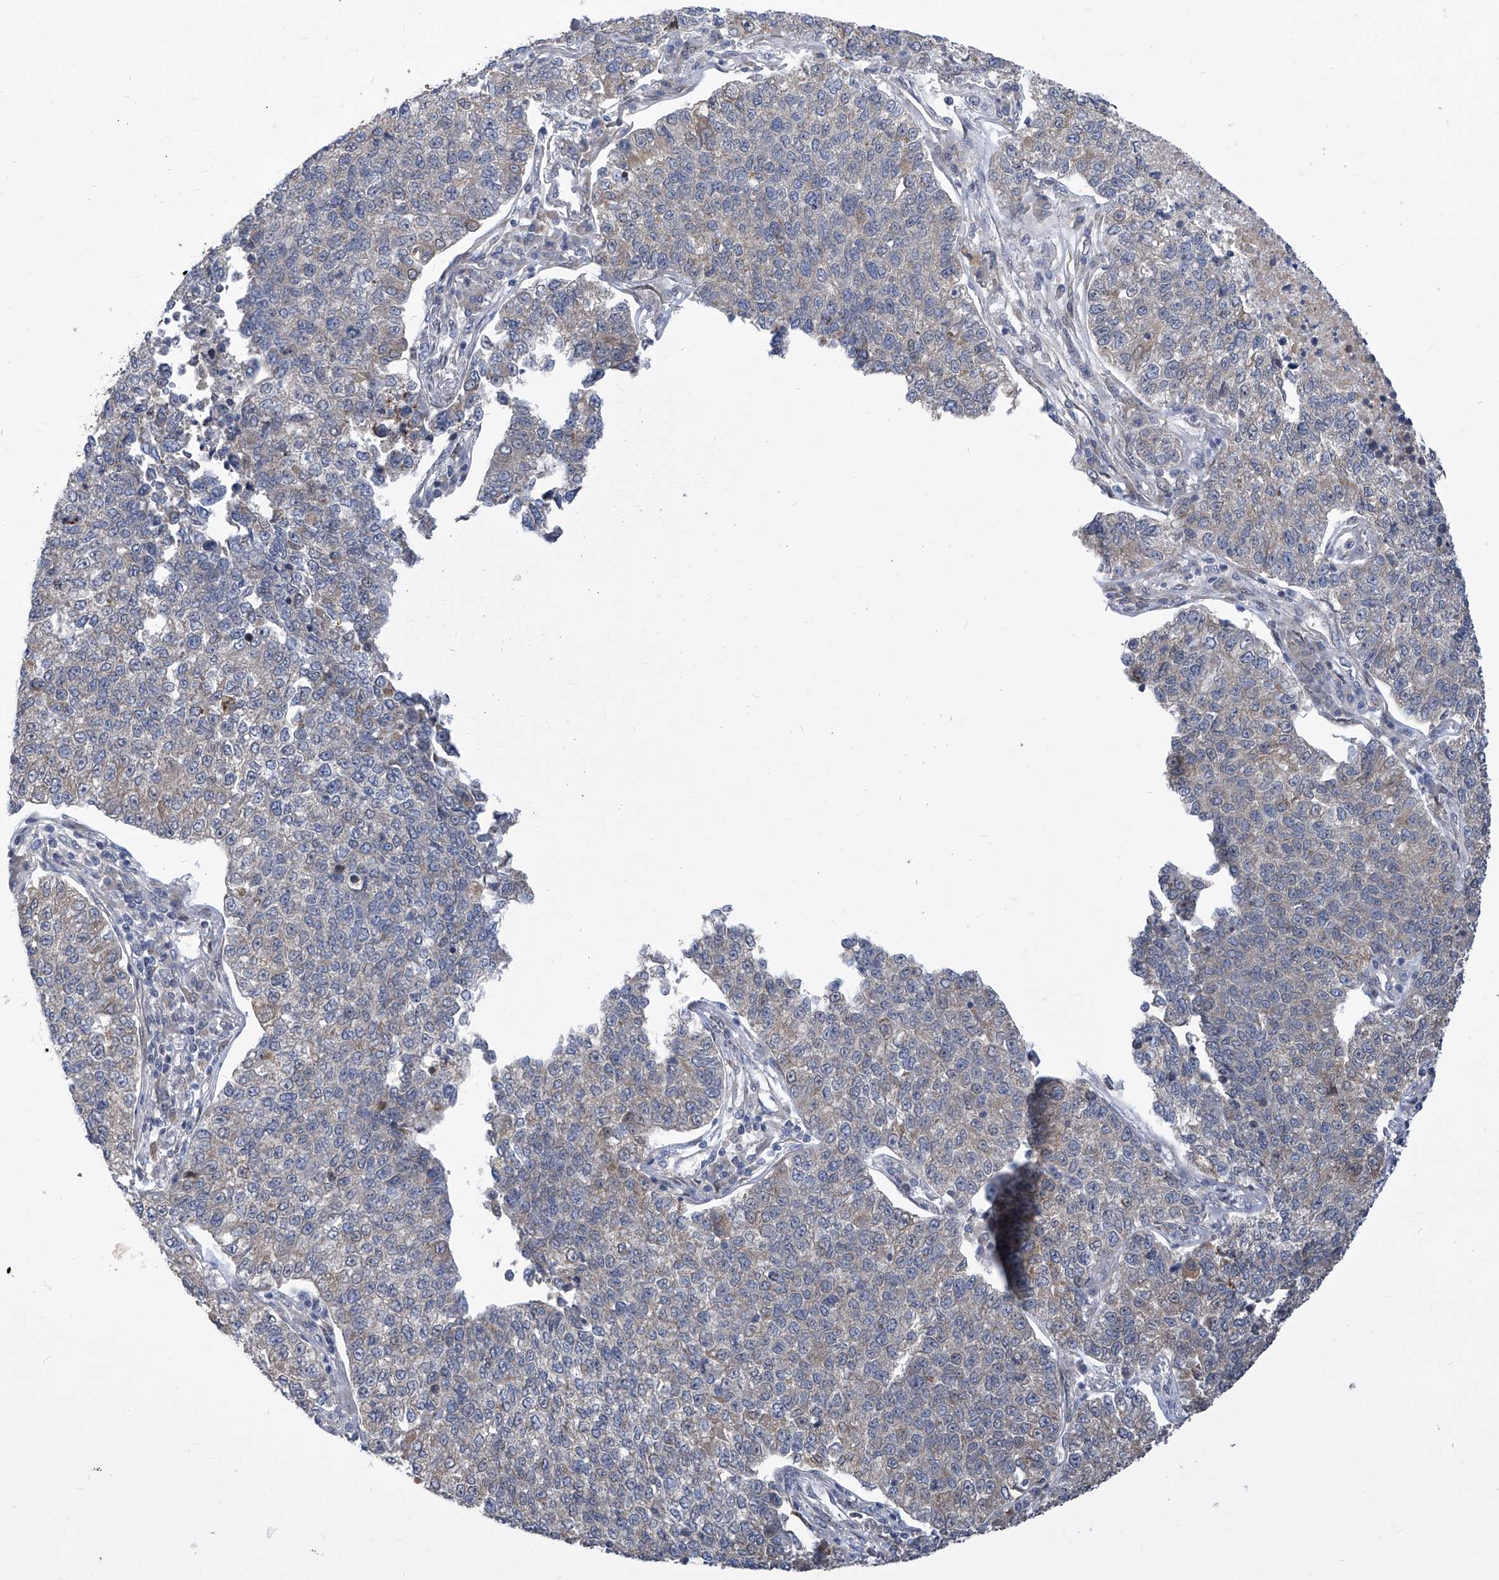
{"staining": {"intensity": "weak", "quantity": "<25%", "location": "cytoplasmic/membranous"}, "tissue": "lung cancer", "cell_type": "Tumor cells", "image_type": "cancer", "snomed": [{"axis": "morphology", "description": "Adenocarcinoma, NOS"}, {"axis": "topography", "description": "Lung"}], "caption": "This is a micrograph of immunohistochemistry staining of lung cancer, which shows no expression in tumor cells.", "gene": "CETN2", "patient": {"sex": "male", "age": 49}}